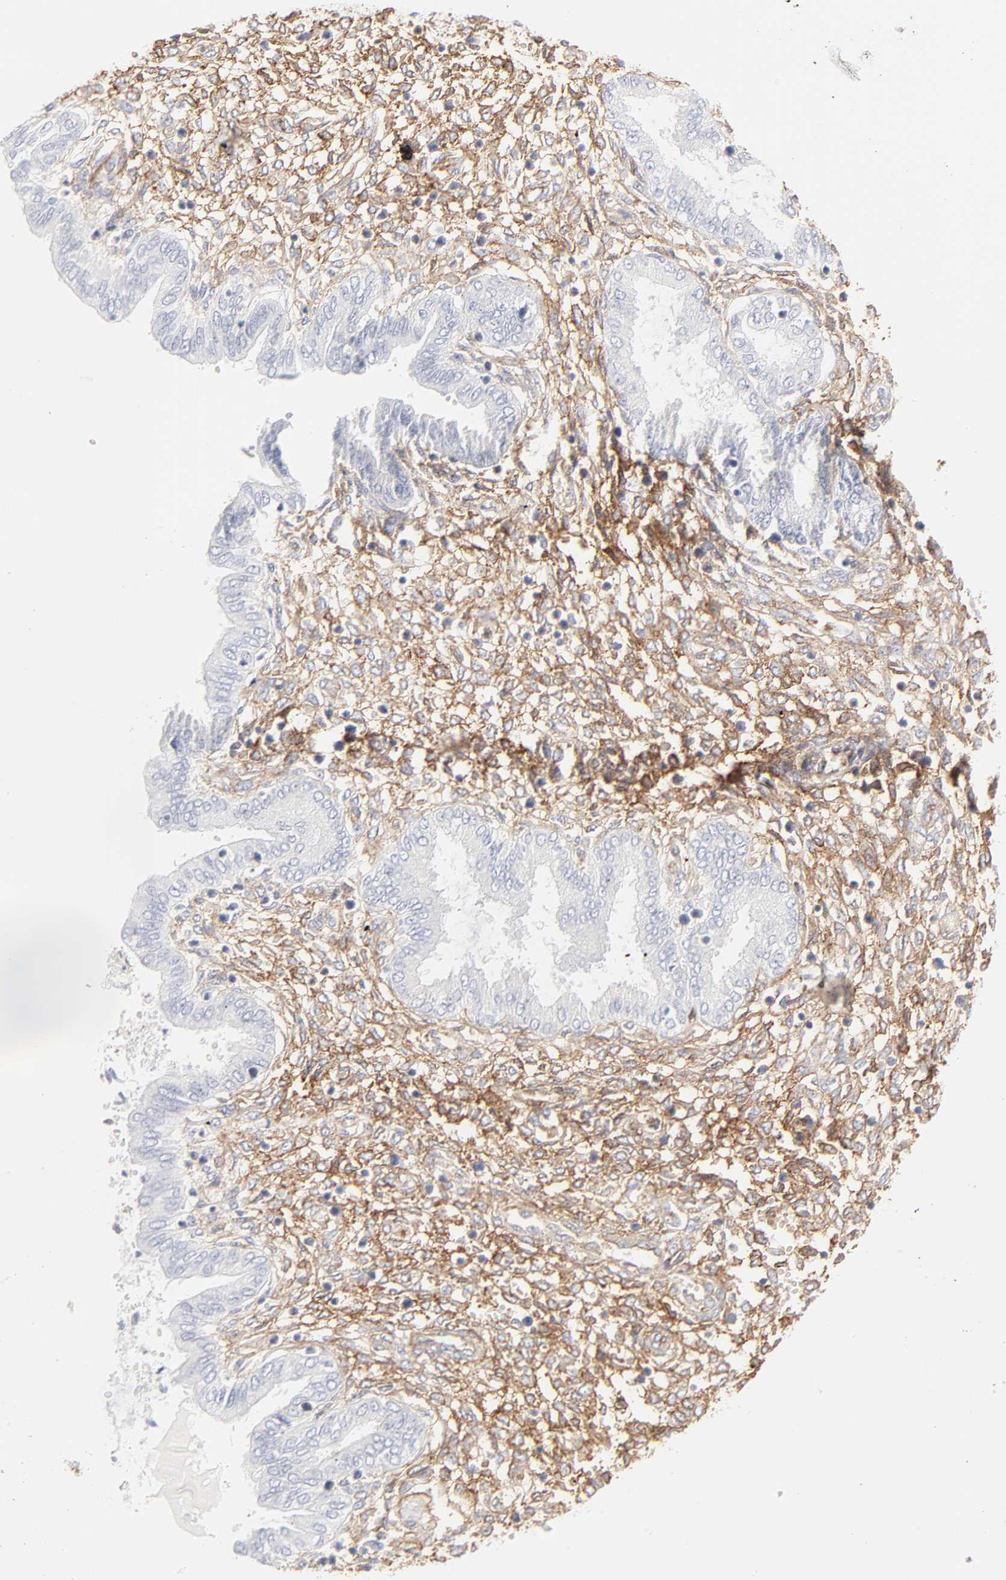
{"staining": {"intensity": "weak", "quantity": "25%-75%", "location": "cytoplasmic/membranous"}, "tissue": "endometrium", "cell_type": "Cells in endometrial stroma", "image_type": "normal", "snomed": [{"axis": "morphology", "description": "Normal tissue, NOS"}, {"axis": "topography", "description": "Endometrium"}], "caption": "This photomicrograph demonstrates immunohistochemistry (IHC) staining of unremarkable human endometrium, with low weak cytoplasmic/membranous positivity in approximately 25%-75% of cells in endometrial stroma.", "gene": "ITGA5", "patient": {"sex": "female", "age": 33}}